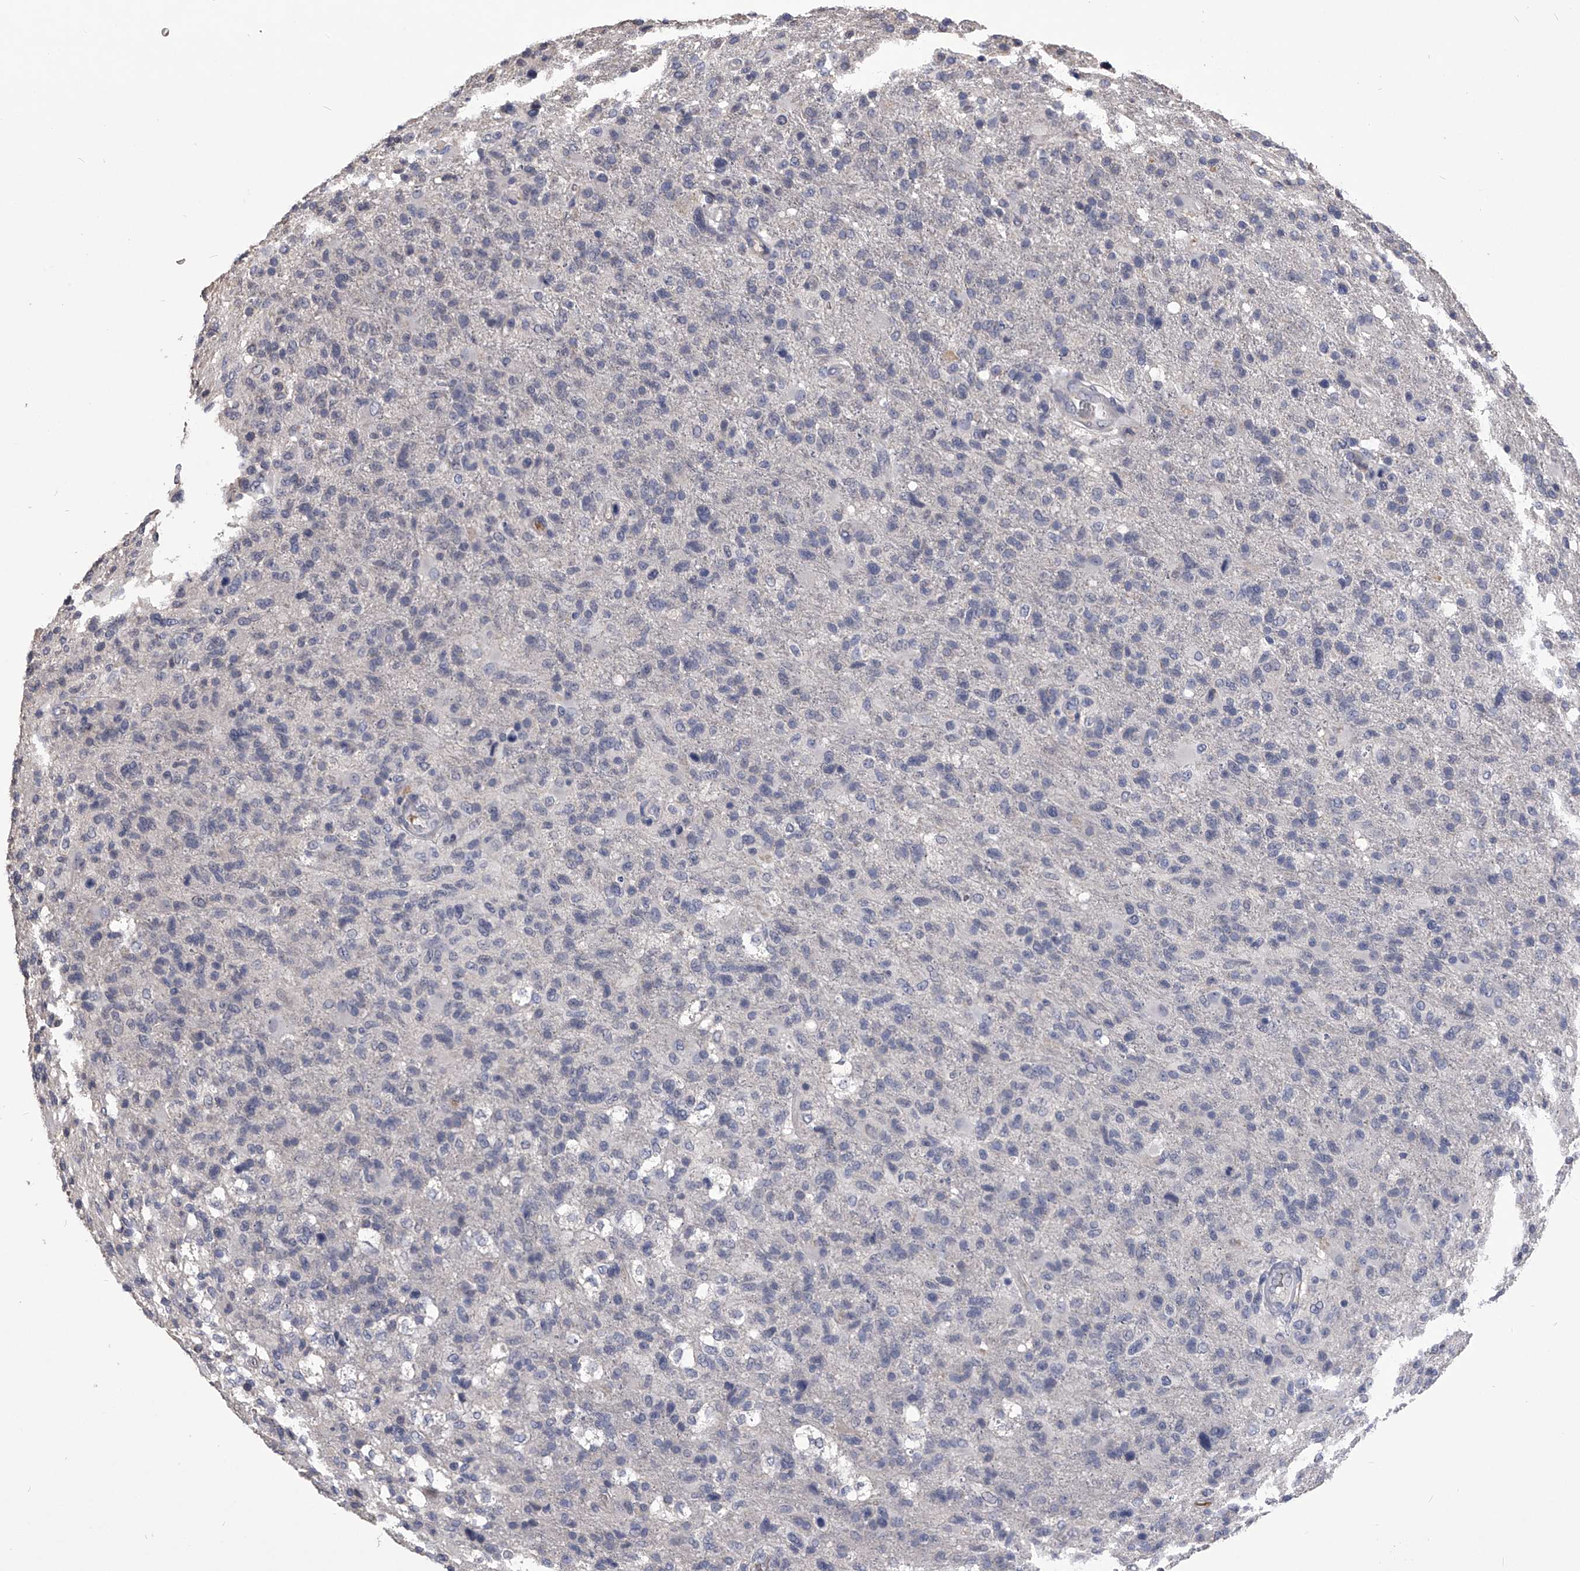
{"staining": {"intensity": "negative", "quantity": "none", "location": "none"}, "tissue": "glioma", "cell_type": "Tumor cells", "image_type": "cancer", "snomed": [{"axis": "morphology", "description": "Glioma, malignant, High grade"}, {"axis": "topography", "description": "Brain"}], "caption": "An immunohistochemistry photomicrograph of malignant high-grade glioma is shown. There is no staining in tumor cells of malignant high-grade glioma.", "gene": "MDN1", "patient": {"sex": "male", "age": 72}}